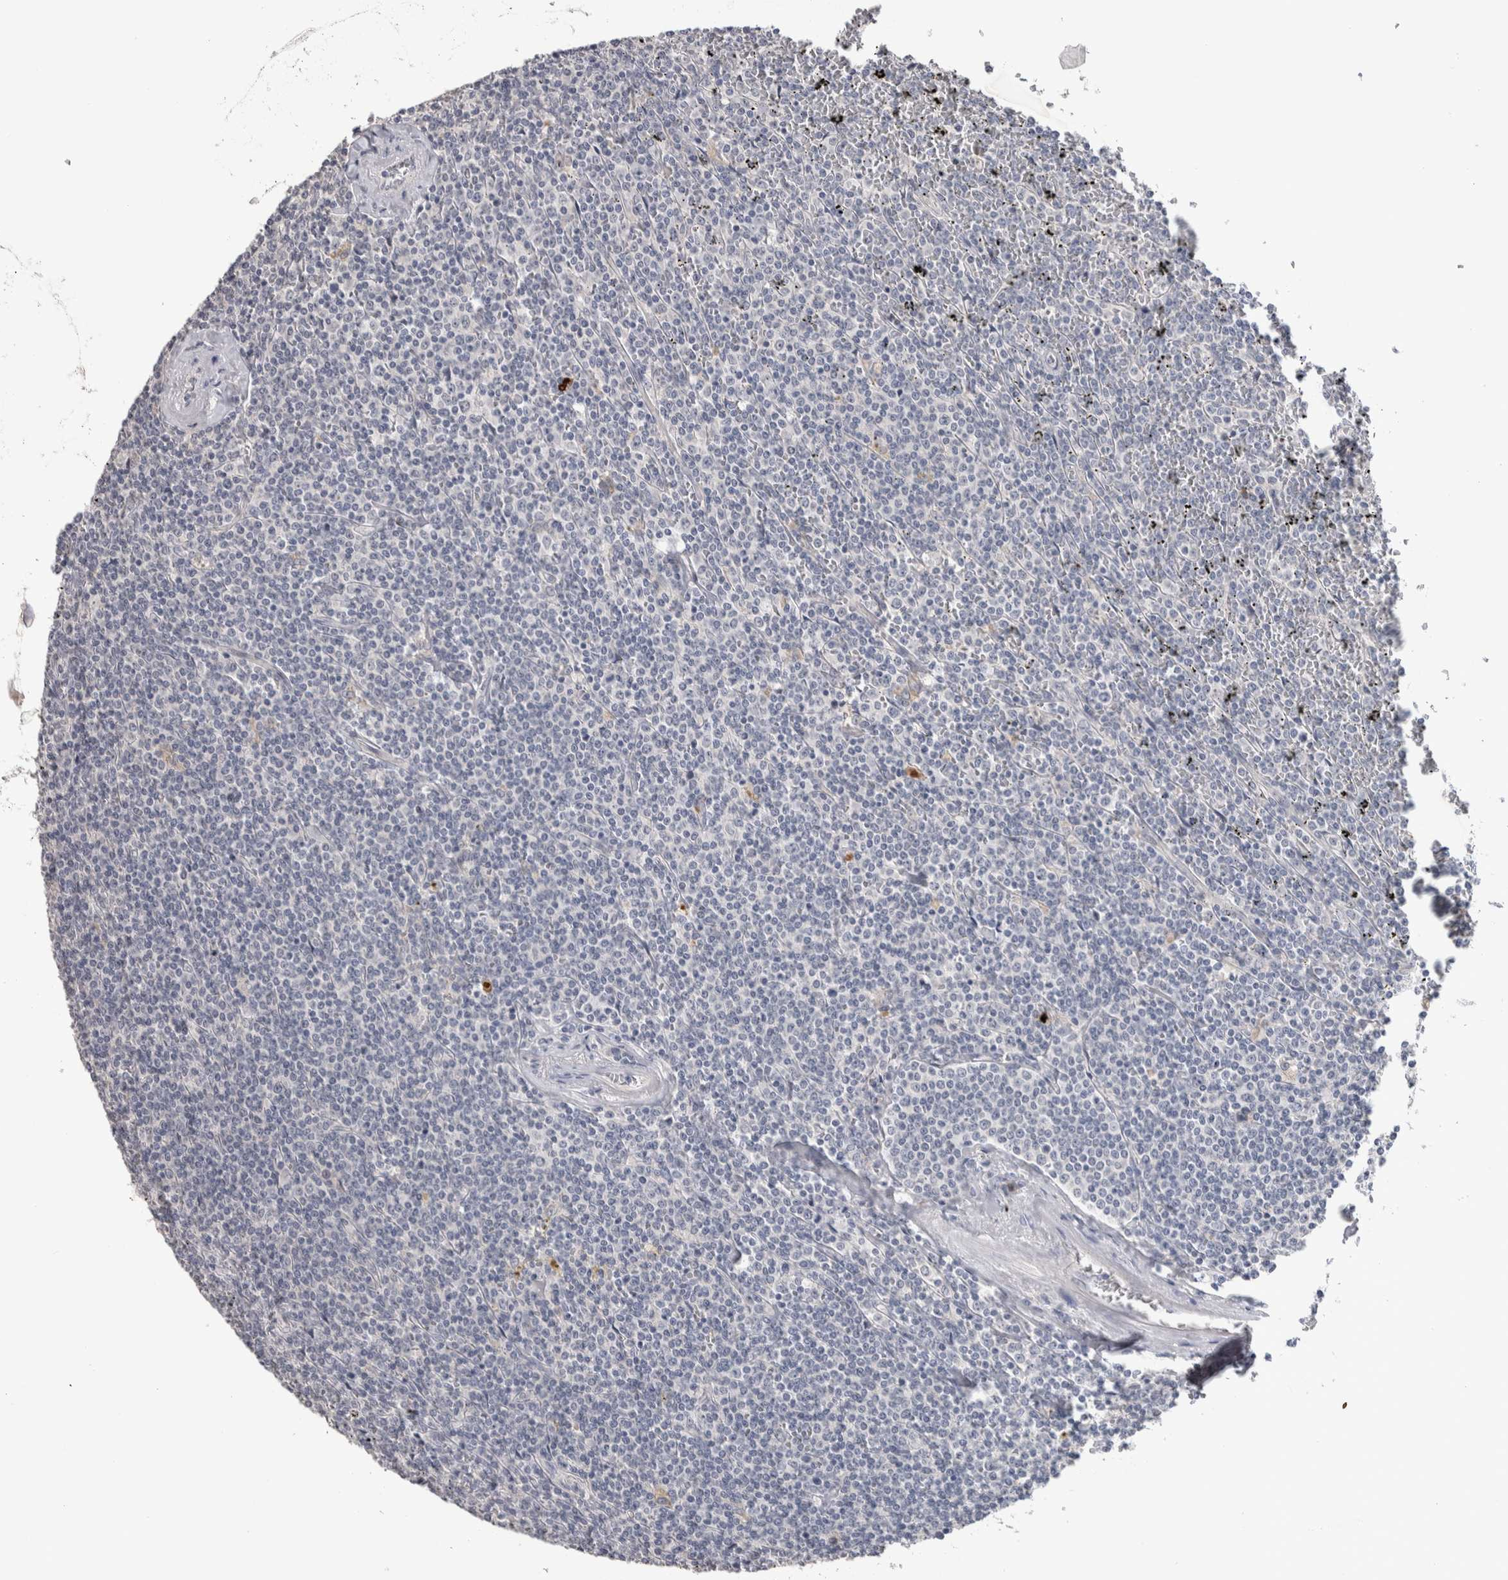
{"staining": {"intensity": "negative", "quantity": "none", "location": "none"}, "tissue": "lymphoma", "cell_type": "Tumor cells", "image_type": "cancer", "snomed": [{"axis": "morphology", "description": "Malignant lymphoma, non-Hodgkin's type, Low grade"}, {"axis": "topography", "description": "Spleen"}], "caption": "Immunohistochemistry (IHC) micrograph of lymphoma stained for a protein (brown), which displays no expression in tumor cells.", "gene": "TMEM102", "patient": {"sex": "female", "age": 19}}